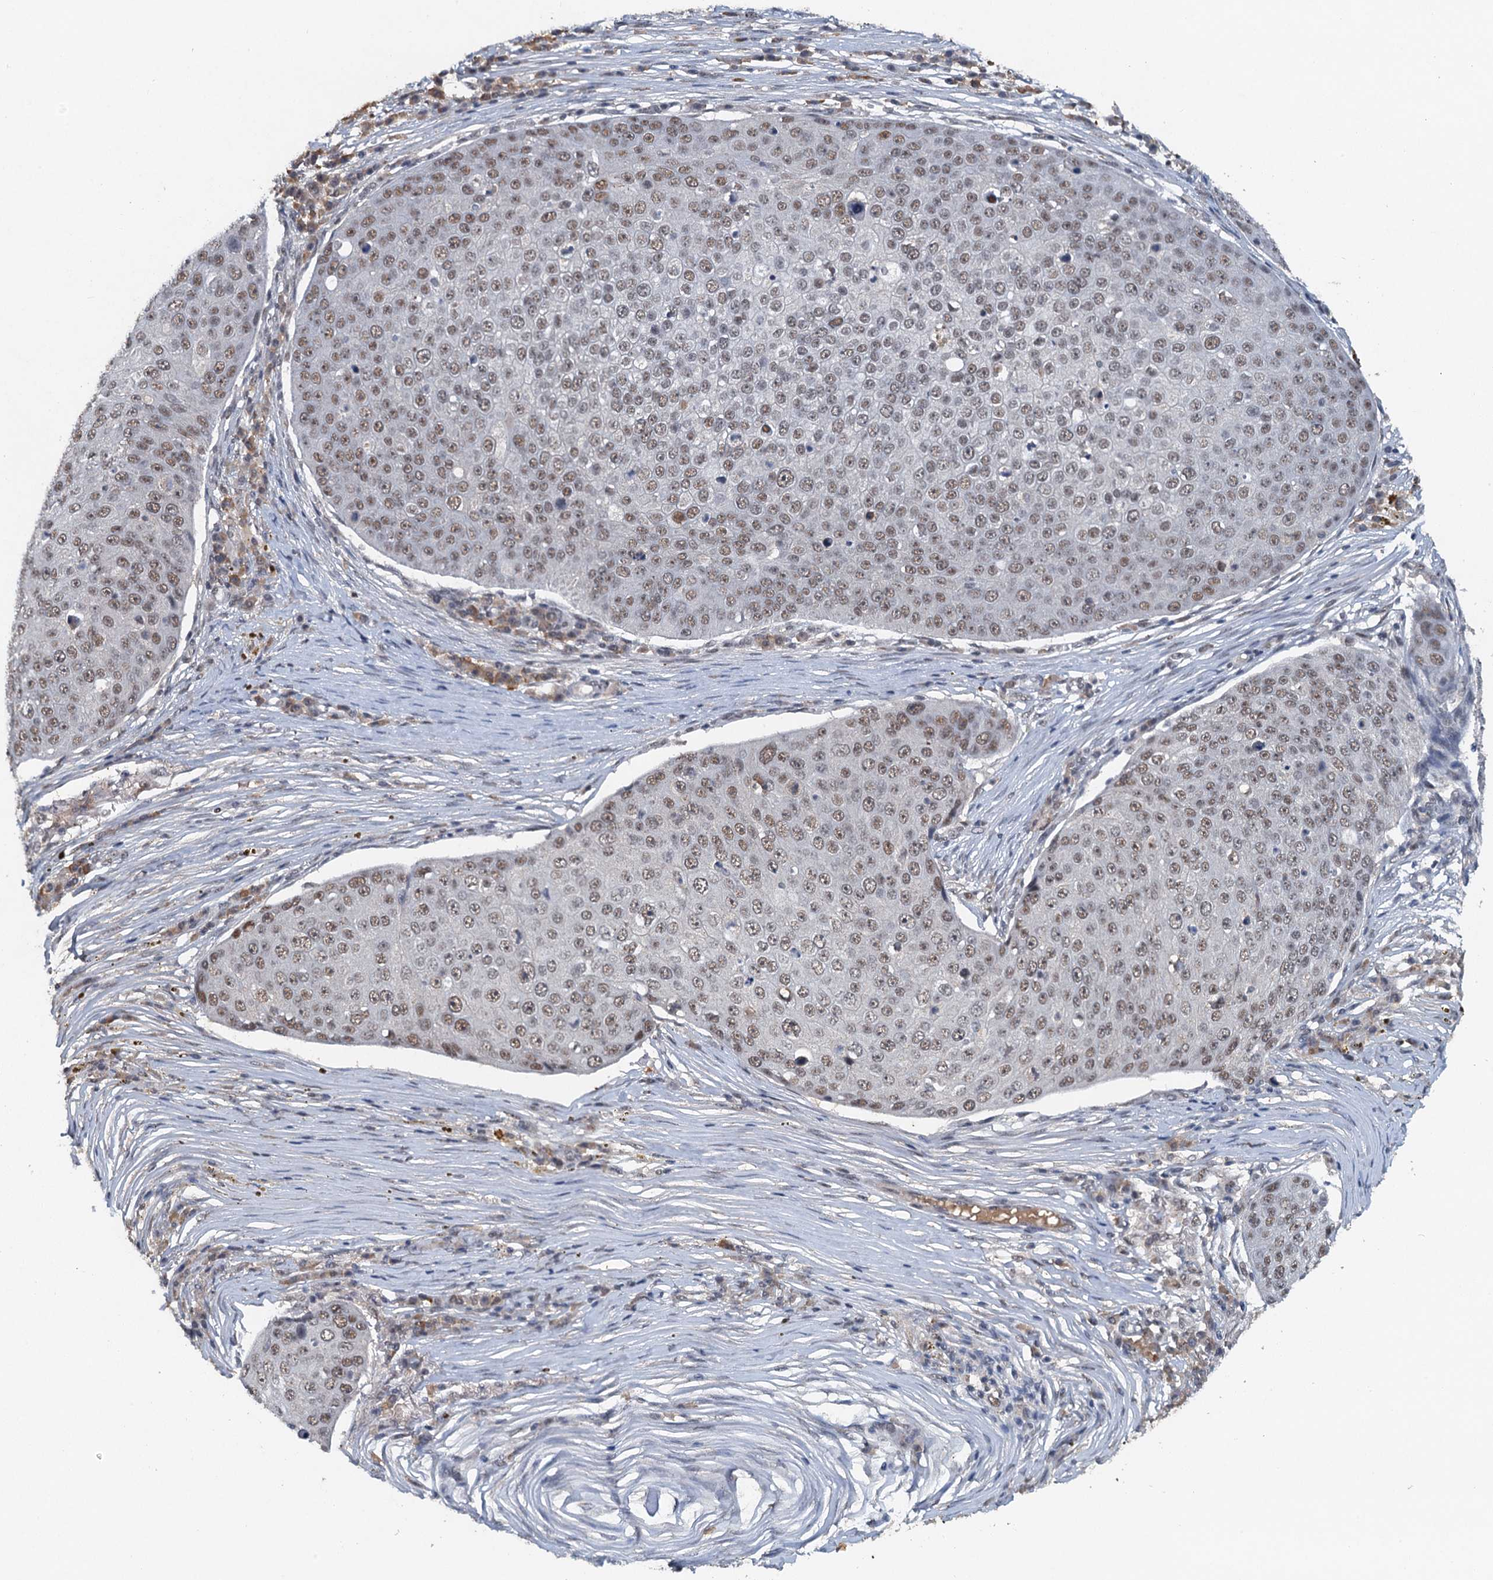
{"staining": {"intensity": "moderate", "quantity": ">75%", "location": "nuclear"}, "tissue": "skin cancer", "cell_type": "Tumor cells", "image_type": "cancer", "snomed": [{"axis": "morphology", "description": "Squamous cell carcinoma, NOS"}, {"axis": "topography", "description": "Skin"}], "caption": "Brown immunohistochemical staining in skin cancer (squamous cell carcinoma) exhibits moderate nuclear expression in about >75% of tumor cells. Using DAB (brown) and hematoxylin (blue) stains, captured at high magnification using brightfield microscopy.", "gene": "CSTF3", "patient": {"sex": "male", "age": 71}}